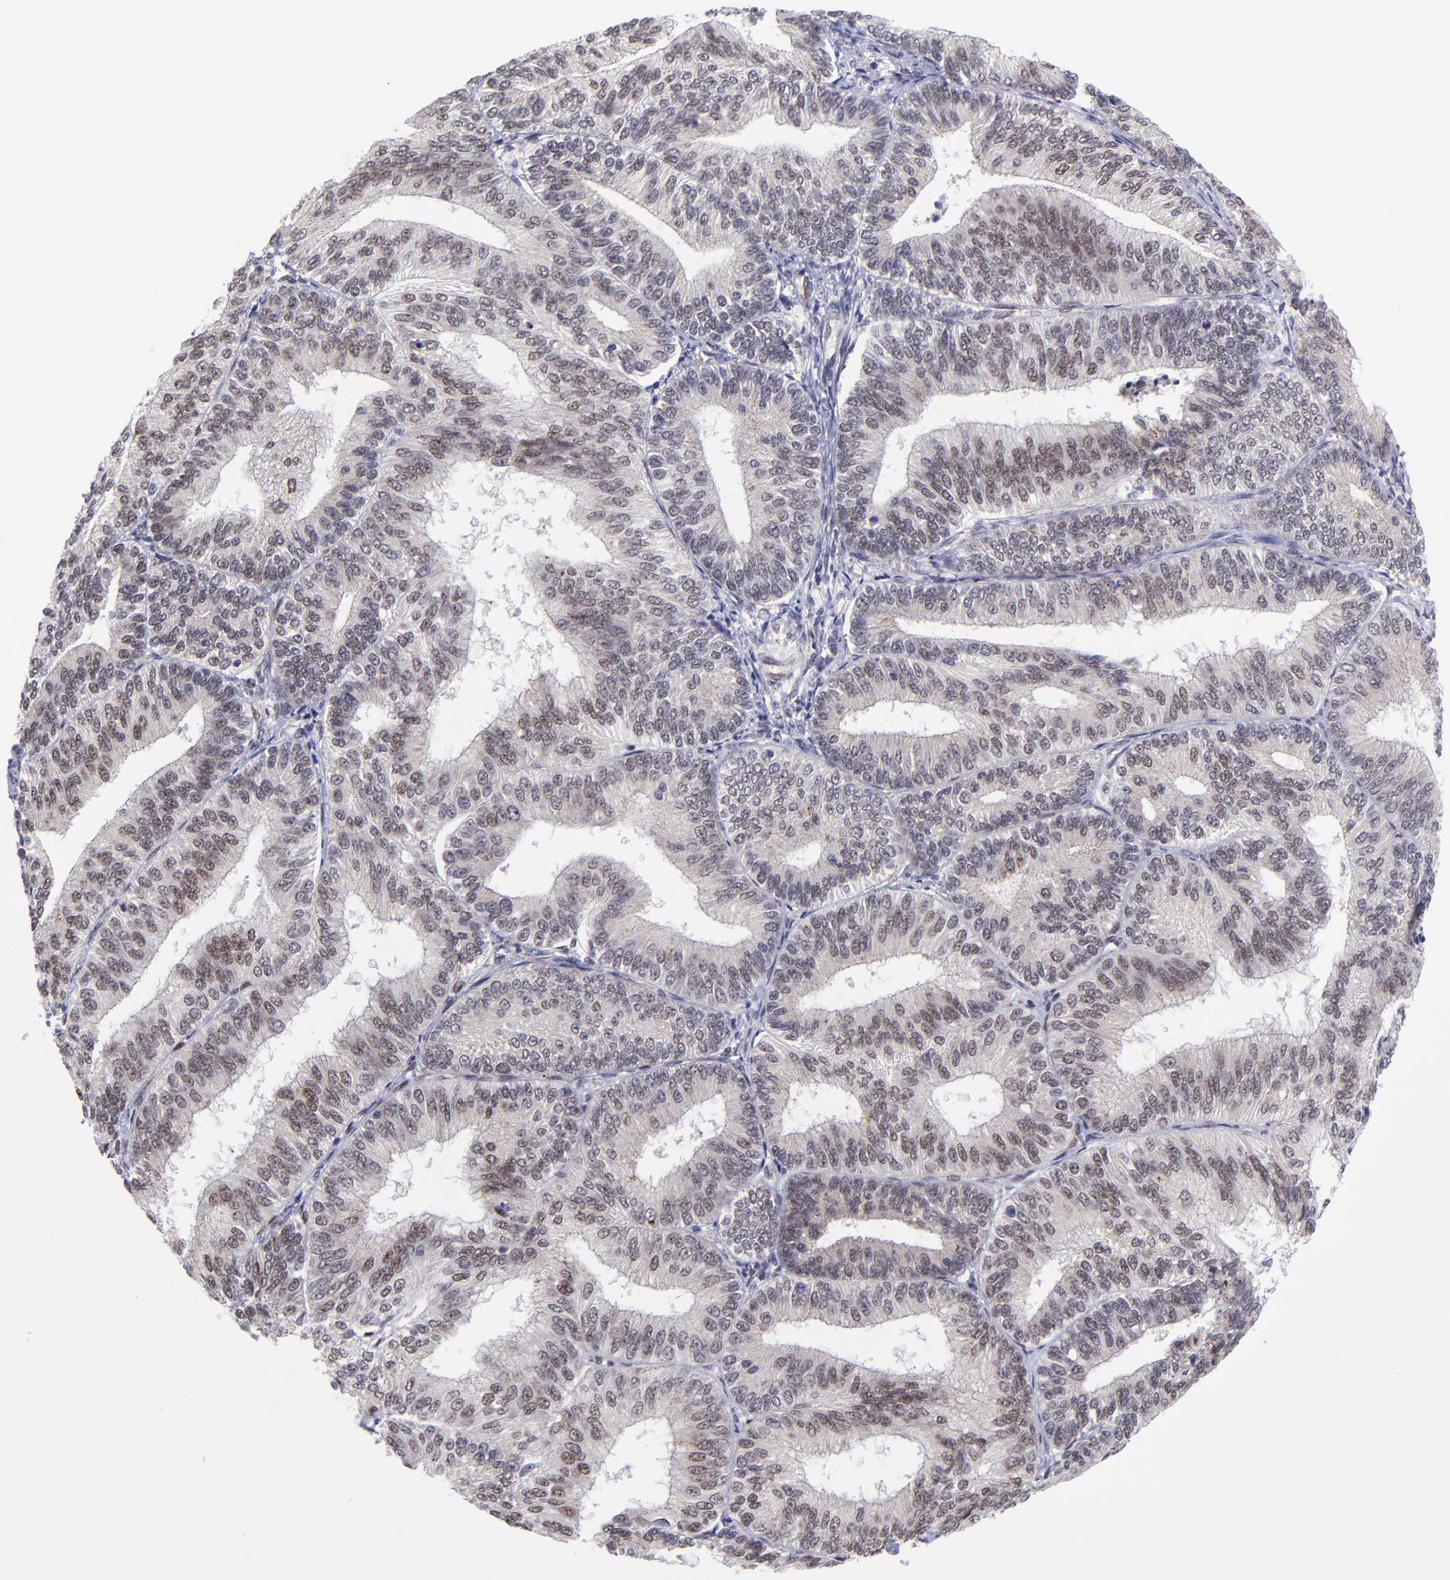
{"staining": {"intensity": "weak", "quantity": "<25%", "location": "nuclear"}, "tissue": "endometrial cancer", "cell_type": "Tumor cells", "image_type": "cancer", "snomed": [{"axis": "morphology", "description": "Adenocarcinoma, NOS"}, {"axis": "topography", "description": "Endometrium"}], "caption": "Immunohistochemical staining of adenocarcinoma (endometrial) shows no significant expression in tumor cells. Brightfield microscopy of IHC stained with DAB (3,3'-diaminobenzidine) (brown) and hematoxylin (blue), captured at high magnification.", "gene": "SOX6", "patient": {"sex": "female", "age": 55}}